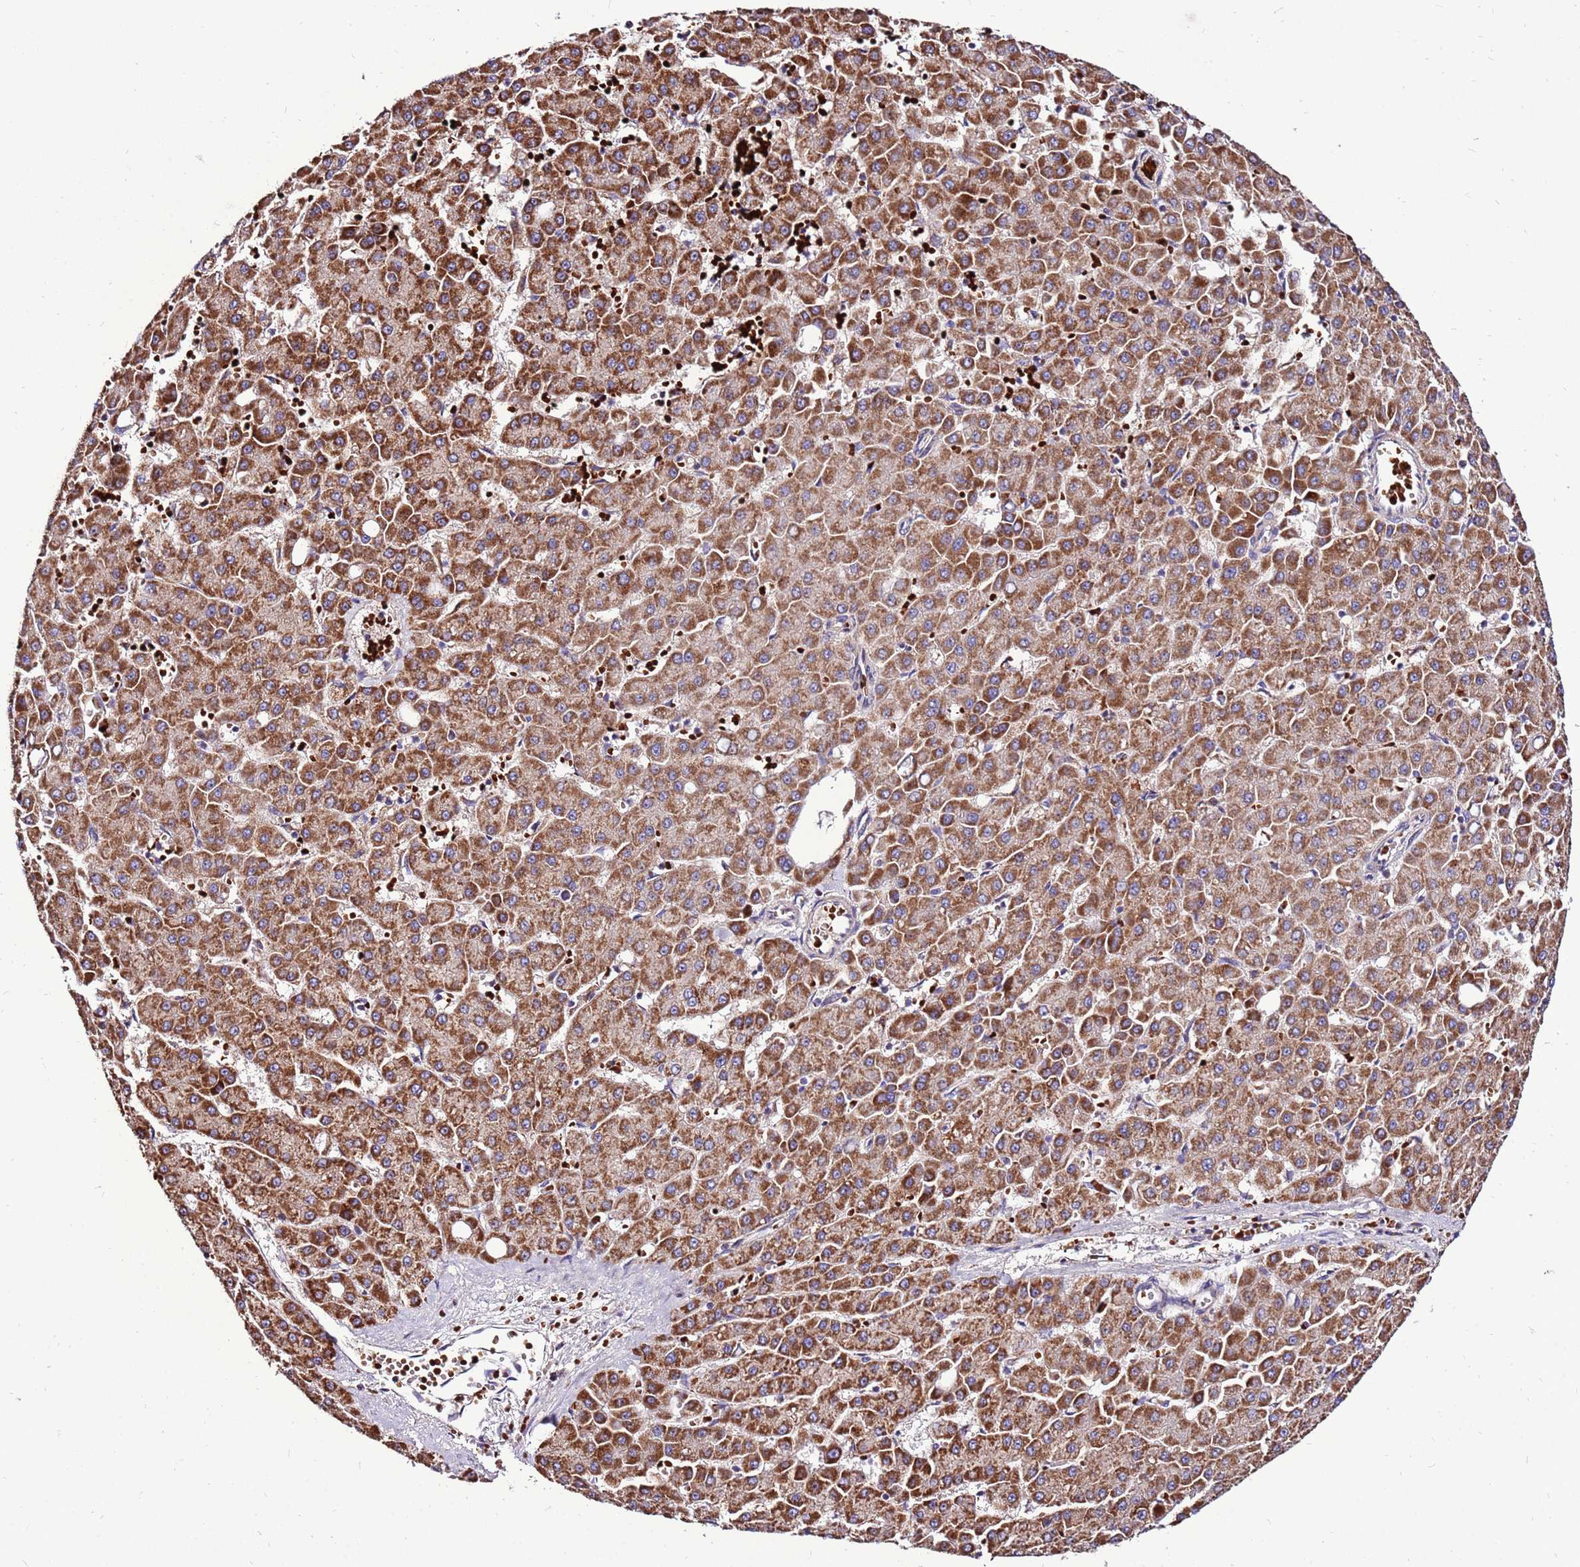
{"staining": {"intensity": "moderate", "quantity": ">75%", "location": "cytoplasmic/membranous"}, "tissue": "liver cancer", "cell_type": "Tumor cells", "image_type": "cancer", "snomed": [{"axis": "morphology", "description": "Carcinoma, Hepatocellular, NOS"}, {"axis": "topography", "description": "Liver"}], "caption": "The image demonstrates staining of liver hepatocellular carcinoma, revealing moderate cytoplasmic/membranous protein expression (brown color) within tumor cells. The protein of interest is shown in brown color, while the nuclei are stained blue.", "gene": "SPSB3", "patient": {"sex": "male", "age": 47}}